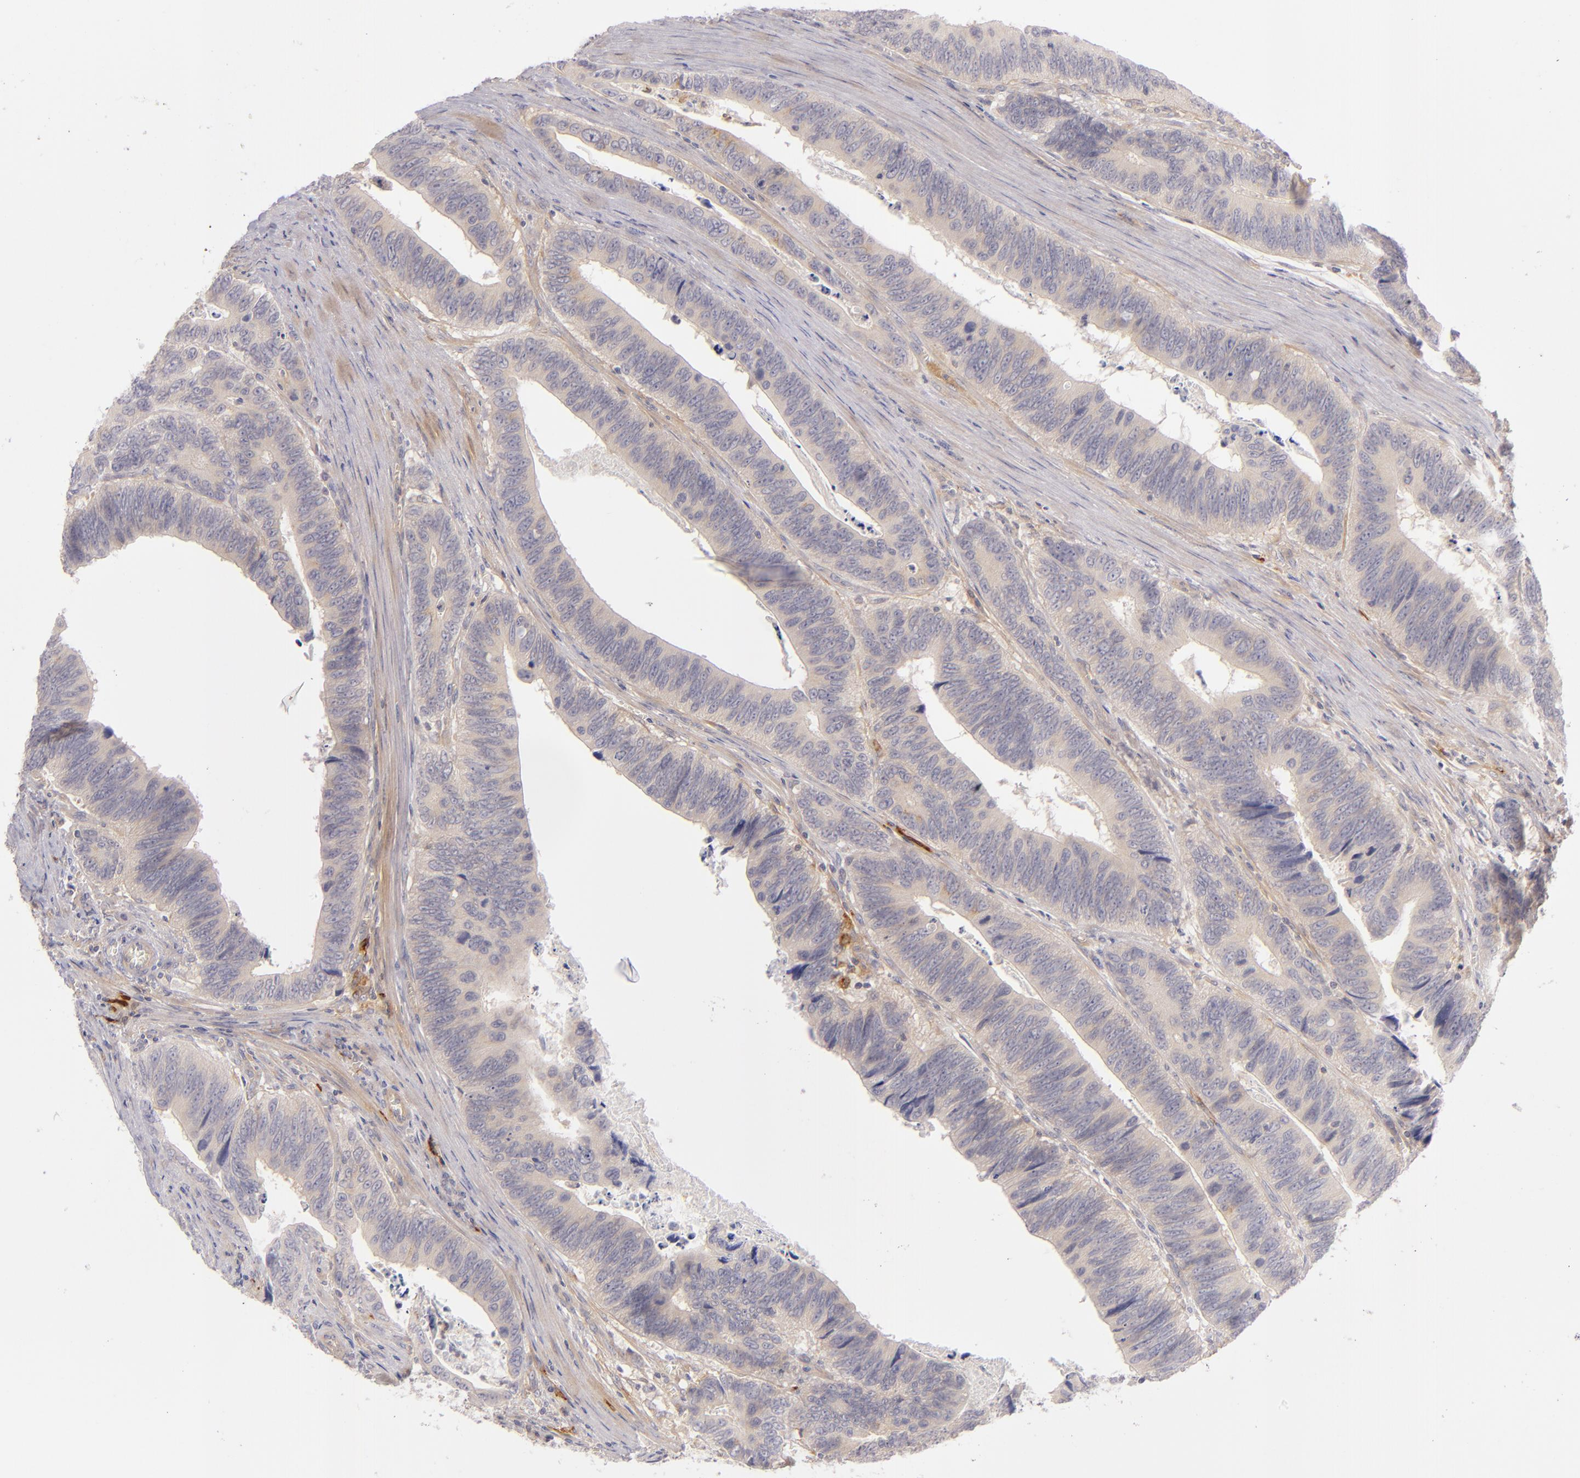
{"staining": {"intensity": "weak", "quantity": "25%-75%", "location": "cytoplasmic/membranous"}, "tissue": "colorectal cancer", "cell_type": "Tumor cells", "image_type": "cancer", "snomed": [{"axis": "morphology", "description": "Adenocarcinoma, NOS"}, {"axis": "topography", "description": "Colon"}], "caption": "Adenocarcinoma (colorectal) stained for a protein displays weak cytoplasmic/membranous positivity in tumor cells. (DAB = brown stain, brightfield microscopy at high magnification).", "gene": "CD83", "patient": {"sex": "male", "age": 72}}